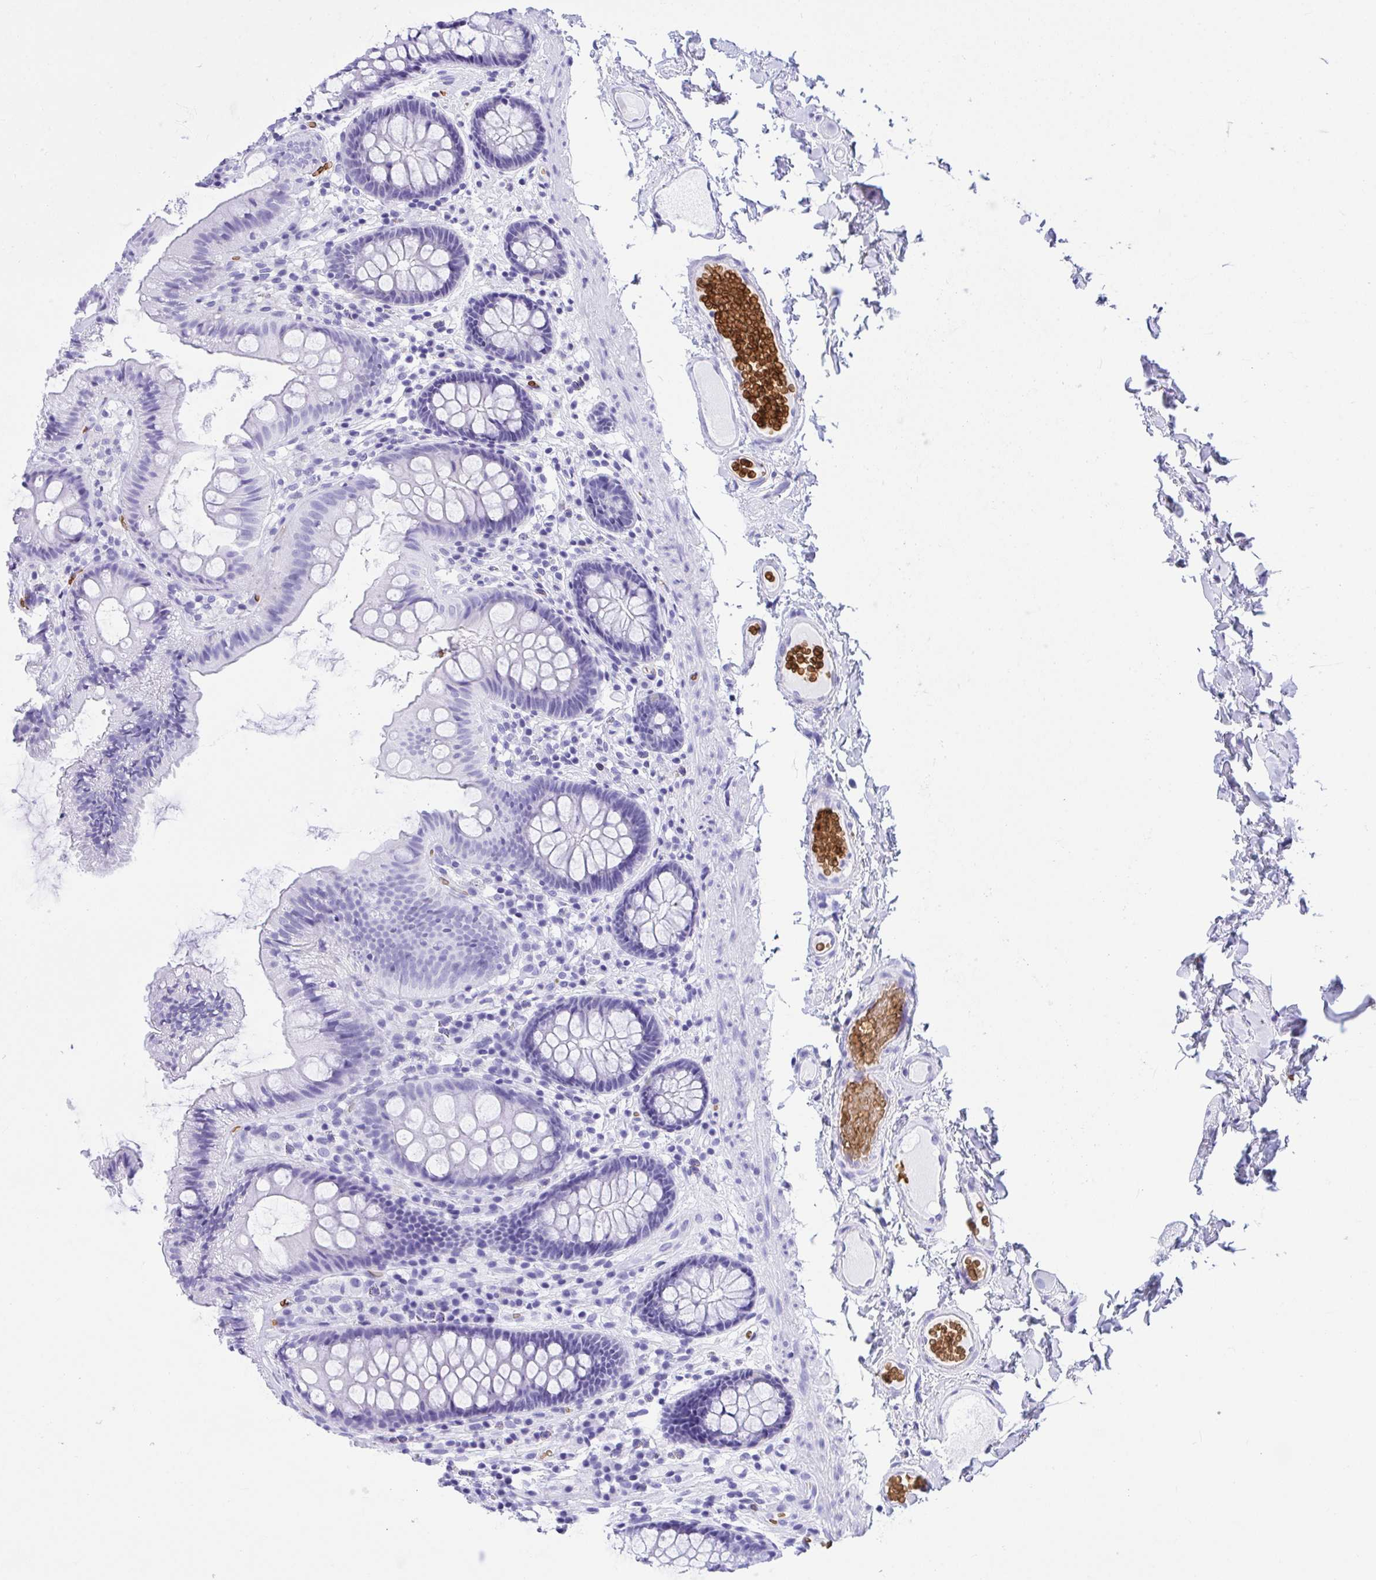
{"staining": {"intensity": "negative", "quantity": "none", "location": "none"}, "tissue": "colon", "cell_type": "Endothelial cells", "image_type": "normal", "snomed": [{"axis": "morphology", "description": "Normal tissue, NOS"}, {"axis": "topography", "description": "Colon"}], "caption": "IHC photomicrograph of normal colon: human colon stained with DAB exhibits no significant protein positivity in endothelial cells.", "gene": "ANK1", "patient": {"sex": "male", "age": 84}}